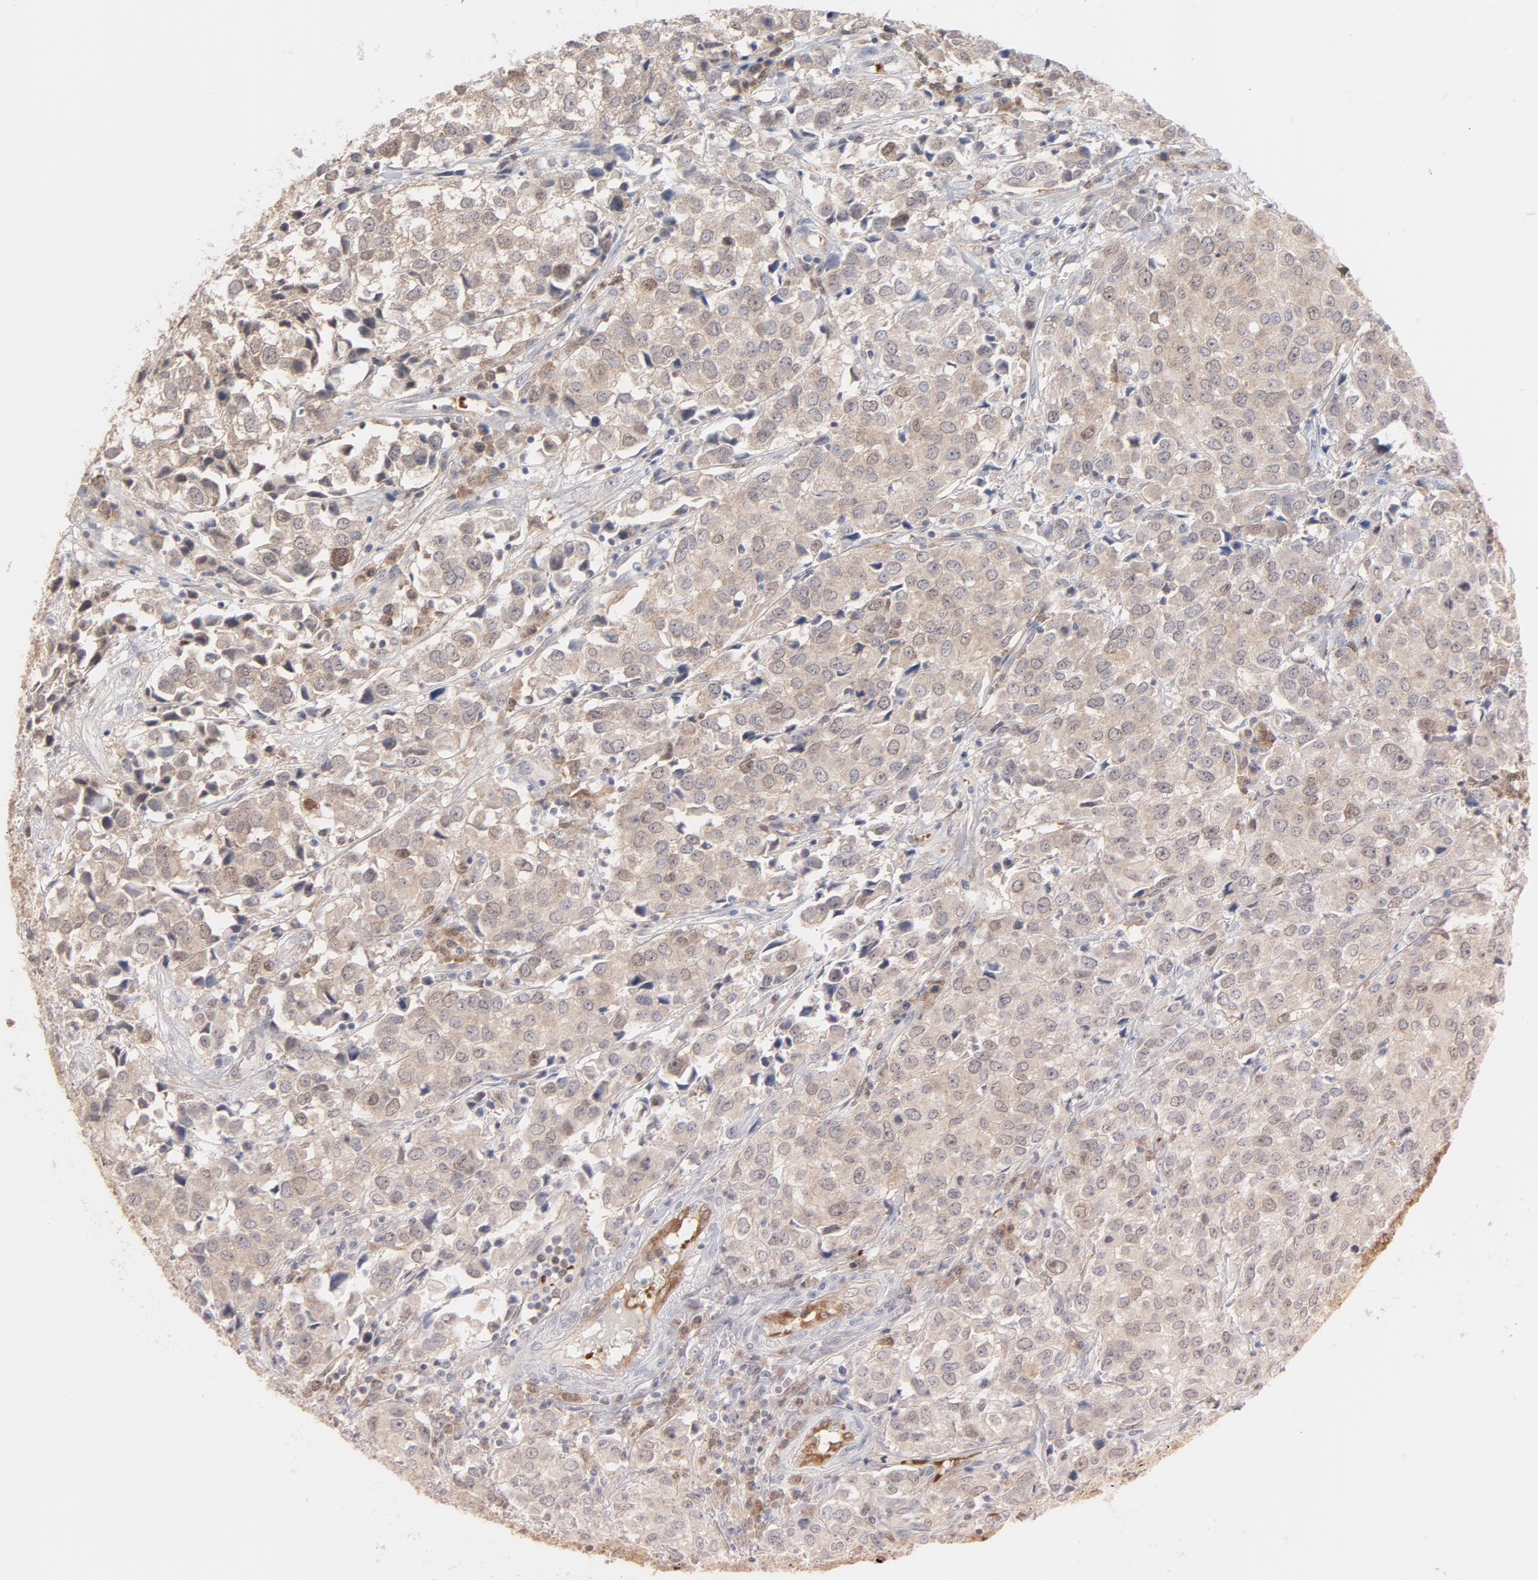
{"staining": {"intensity": "weak", "quantity": ">75%", "location": "cytoplasmic/membranous"}, "tissue": "urothelial cancer", "cell_type": "Tumor cells", "image_type": "cancer", "snomed": [{"axis": "morphology", "description": "Urothelial carcinoma, High grade"}, {"axis": "topography", "description": "Urinary bladder"}], "caption": "Brown immunohistochemical staining in human urothelial cancer displays weak cytoplasmic/membranous positivity in approximately >75% of tumor cells. (Stains: DAB (3,3'-diaminobenzidine) in brown, nuclei in blue, Microscopy: brightfield microscopy at high magnification).", "gene": "PRDX1", "patient": {"sex": "female", "age": 75}}